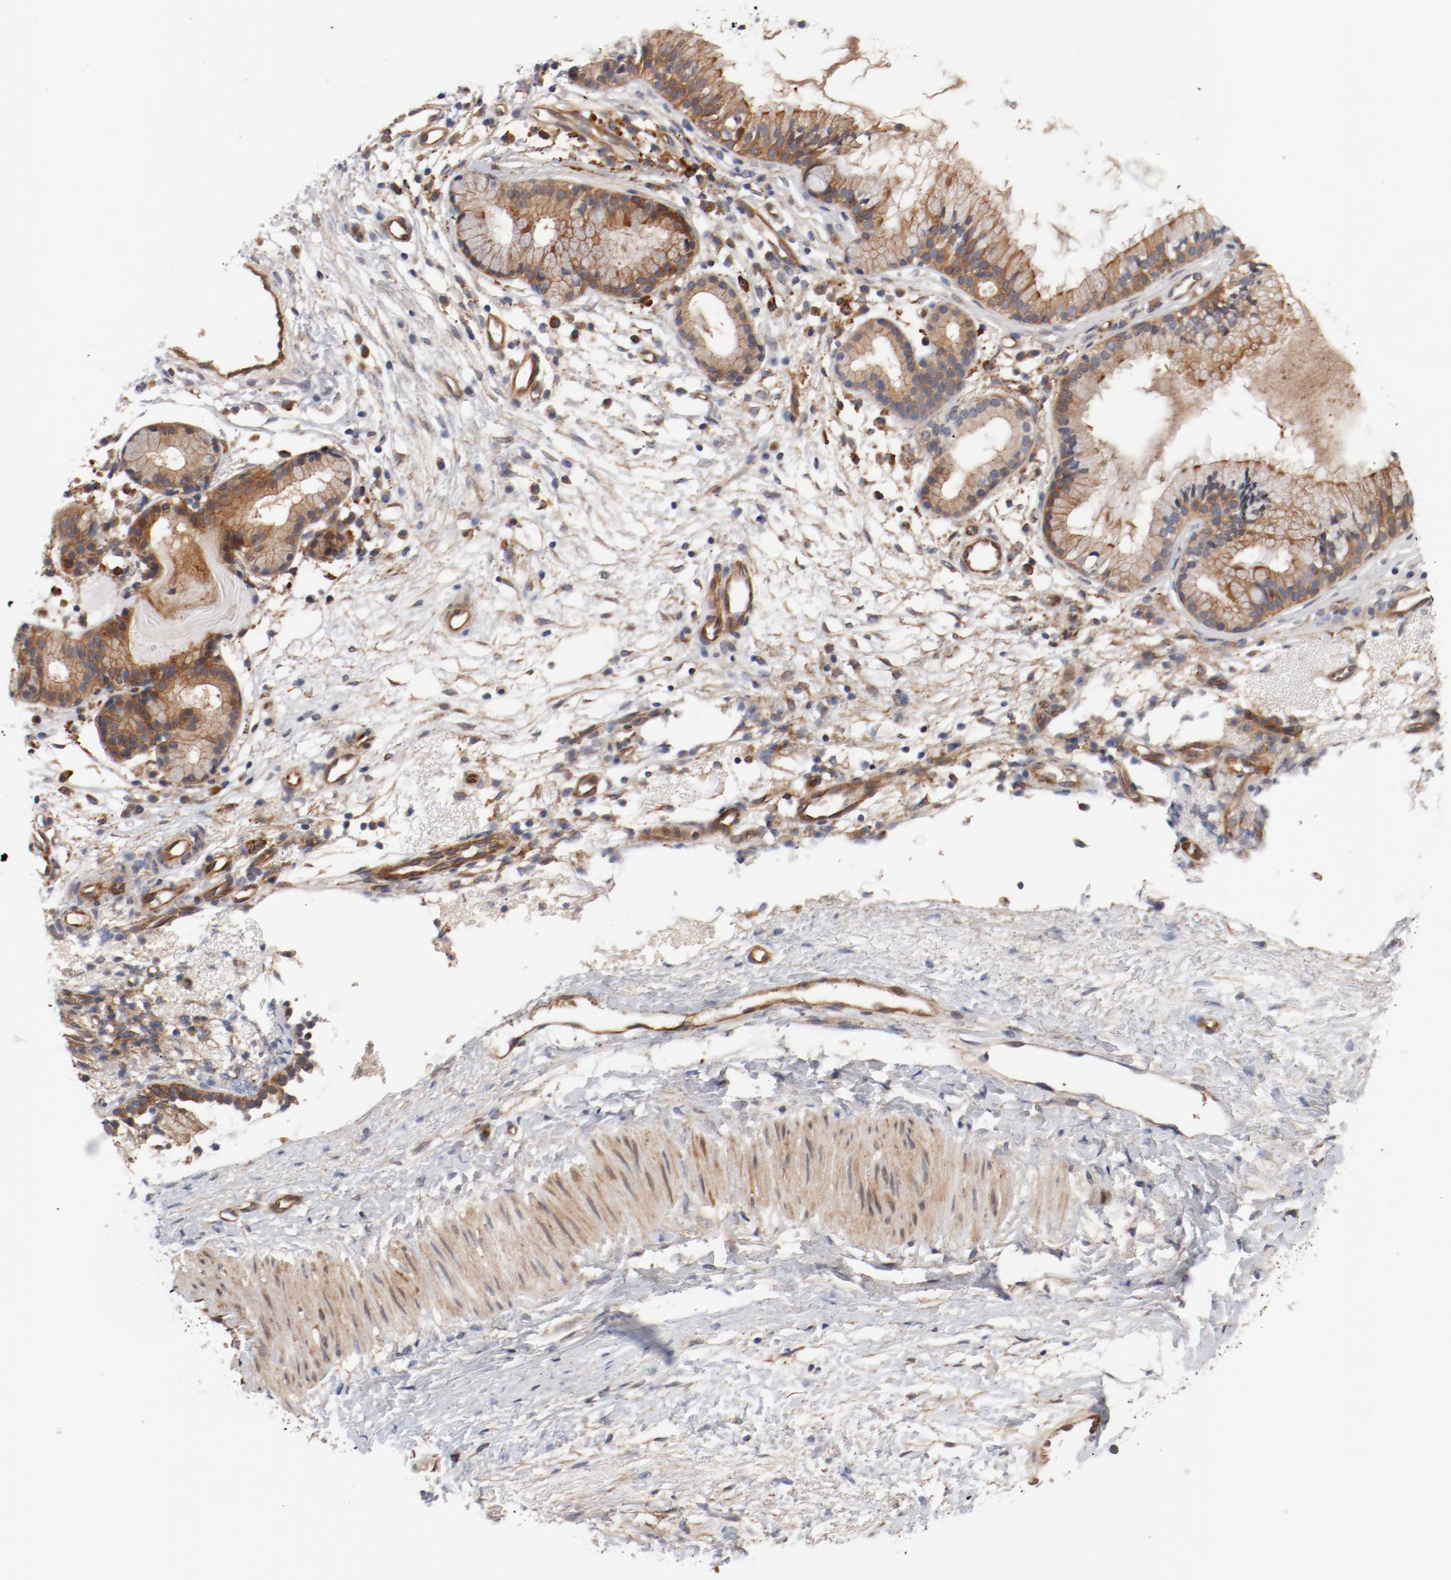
{"staining": {"intensity": "moderate", "quantity": ">75%", "location": "cytoplasmic/membranous"}, "tissue": "nasopharynx", "cell_type": "Respiratory epithelial cells", "image_type": "normal", "snomed": [{"axis": "morphology", "description": "Normal tissue, NOS"}, {"axis": "topography", "description": "Nasopharynx"}], "caption": "A brown stain highlights moderate cytoplasmic/membranous positivity of a protein in respiratory epithelial cells of unremarkable human nasopharynx.", "gene": "PITPNM2", "patient": {"sex": "male", "age": 21}}